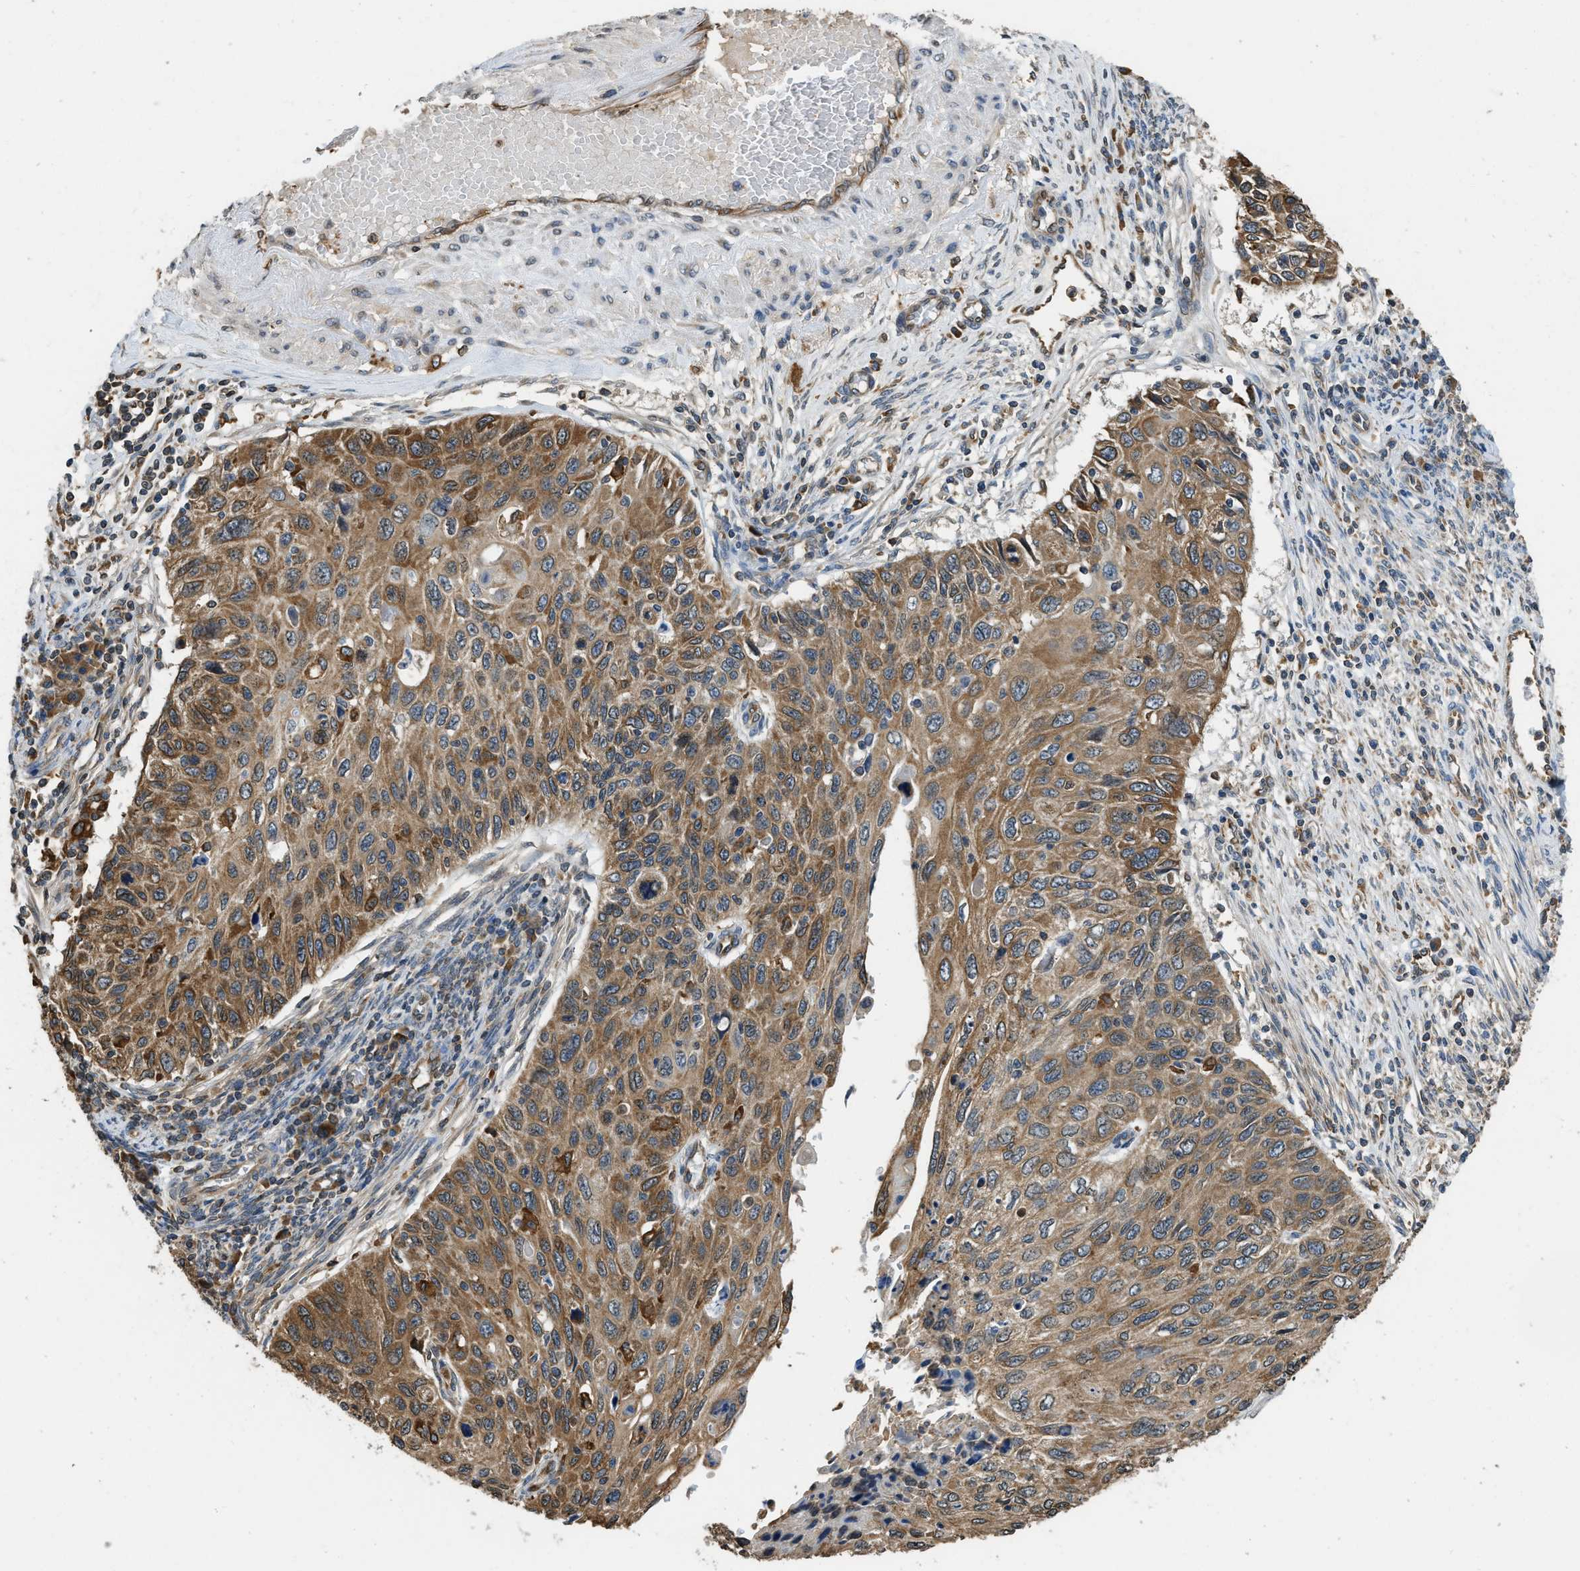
{"staining": {"intensity": "moderate", "quantity": ">75%", "location": "cytoplasmic/membranous"}, "tissue": "cervical cancer", "cell_type": "Tumor cells", "image_type": "cancer", "snomed": [{"axis": "morphology", "description": "Squamous cell carcinoma, NOS"}, {"axis": "topography", "description": "Cervix"}], "caption": "An immunohistochemistry (IHC) micrograph of tumor tissue is shown. Protein staining in brown highlights moderate cytoplasmic/membranous positivity in cervical squamous cell carcinoma within tumor cells. The protein of interest is shown in brown color, while the nuclei are stained blue.", "gene": "BCAP31", "patient": {"sex": "female", "age": 70}}